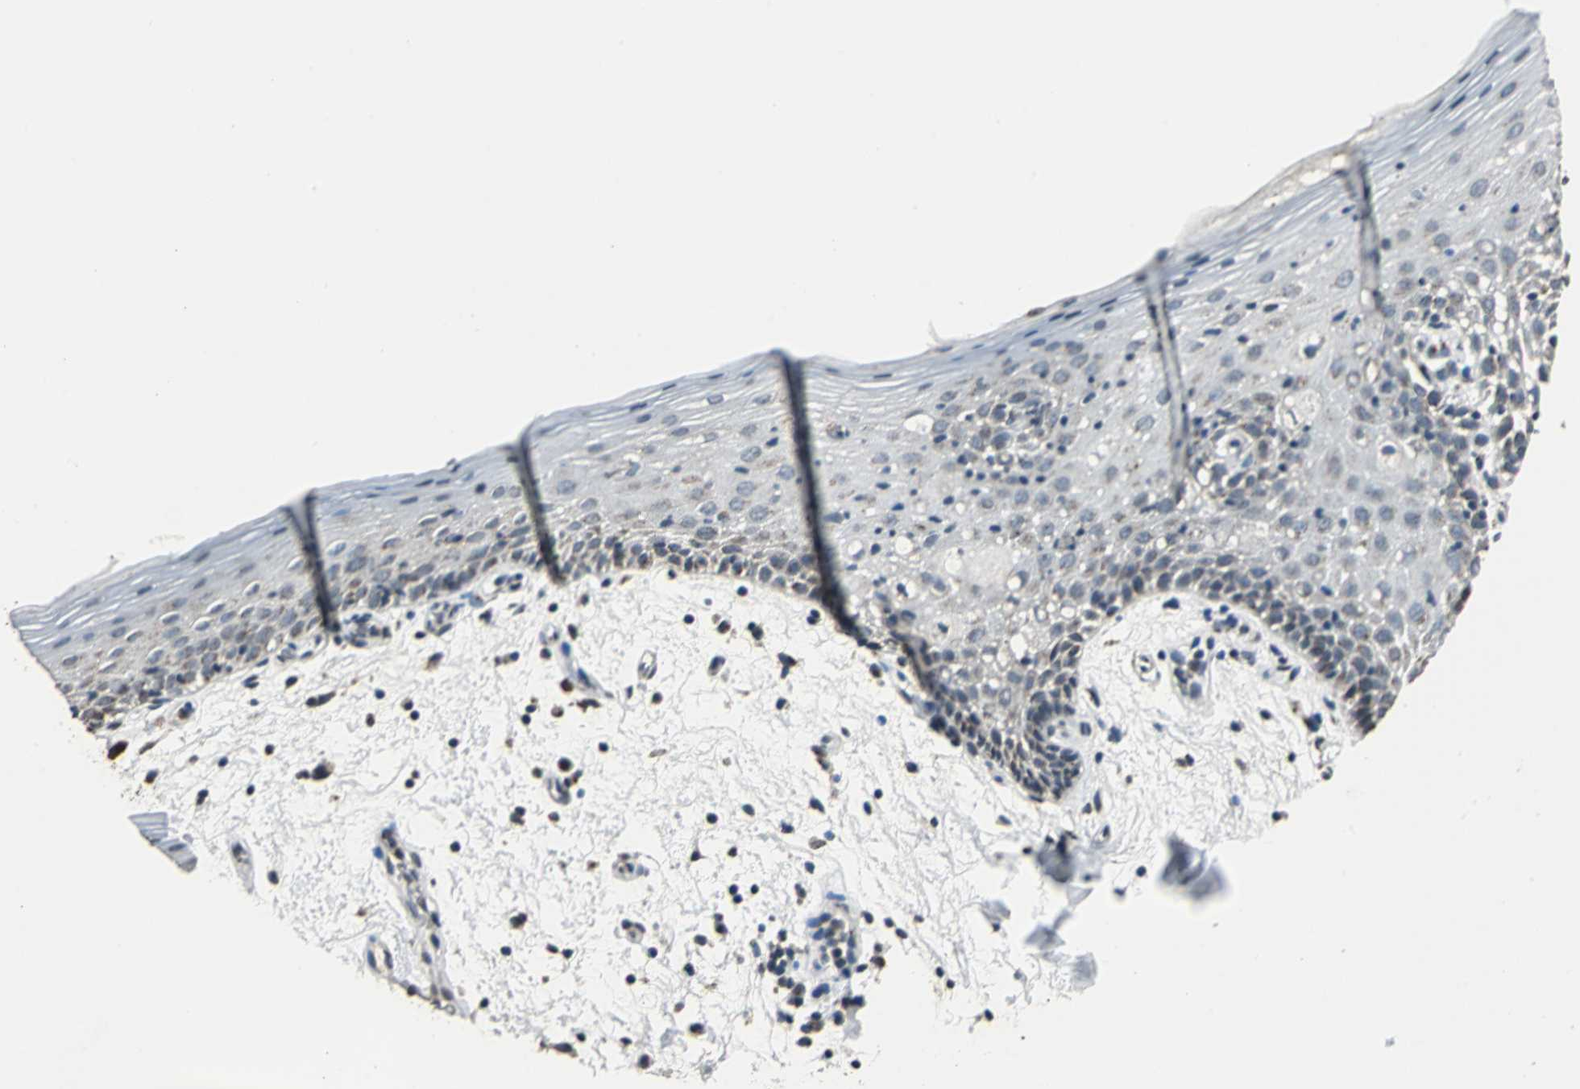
{"staining": {"intensity": "moderate", "quantity": "25%-75%", "location": "cytoplasmic/membranous"}, "tissue": "oral mucosa", "cell_type": "Squamous epithelial cells", "image_type": "normal", "snomed": [{"axis": "morphology", "description": "Normal tissue, NOS"}, {"axis": "morphology", "description": "Squamous cell carcinoma, NOS"}, {"axis": "topography", "description": "Skeletal muscle"}, {"axis": "topography", "description": "Oral tissue"}, {"axis": "topography", "description": "Head-Neck"}], "caption": "Protein staining by immunohistochemistry shows moderate cytoplasmic/membranous positivity in approximately 25%-75% of squamous epithelial cells in normal oral mucosa. (Brightfield microscopy of DAB IHC at high magnification).", "gene": "TMEM115", "patient": {"sex": "male", "age": 71}}